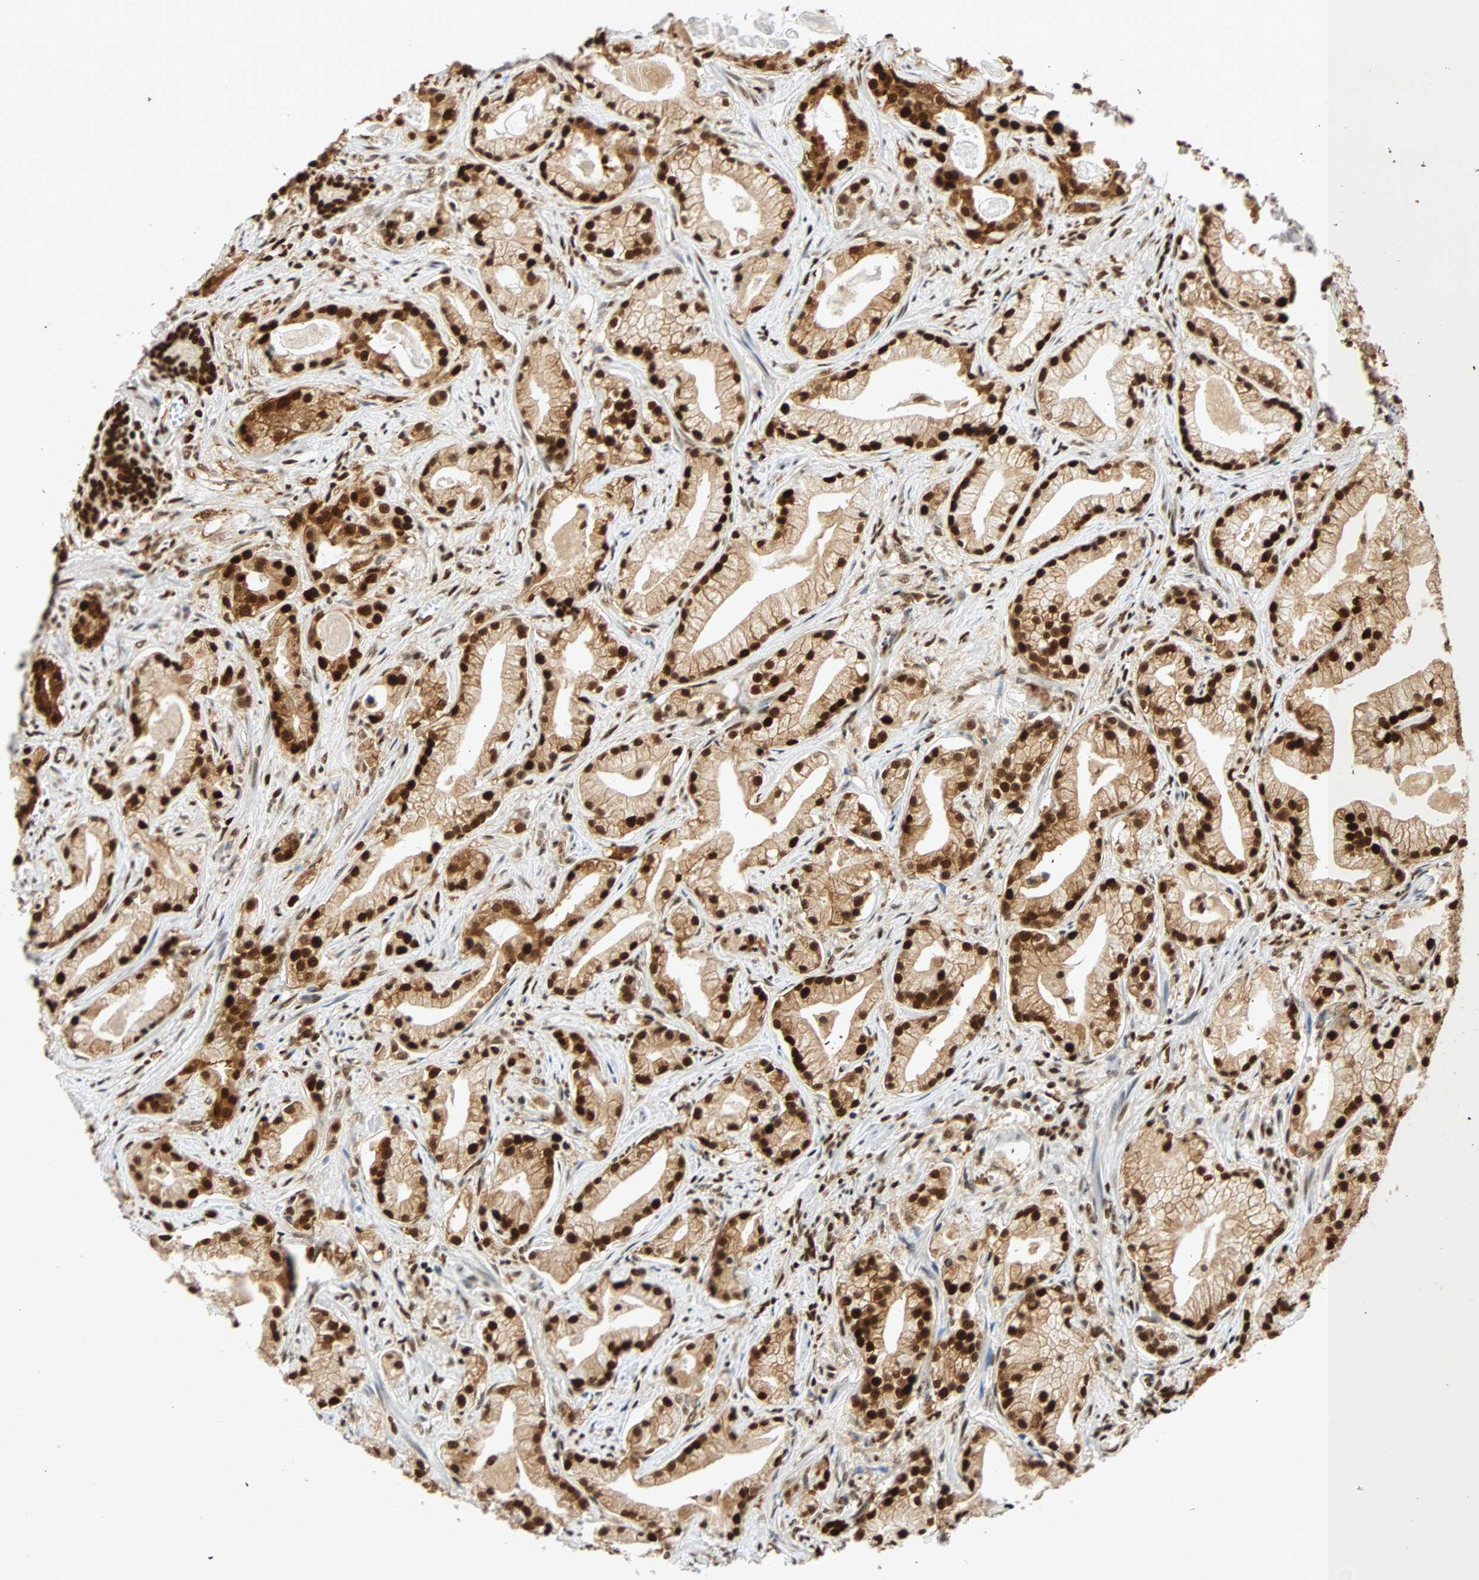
{"staining": {"intensity": "strong", "quantity": ">75%", "location": "cytoplasmic/membranous,nuclear"}, "tissue": "prostate cancer", "cell_type": "Tumor cells", "image_type": "cancer", "snomed": [{"axis": "morphology", "description": "Adenocarcinoma, Low grade"}, {"axis": "topography", "description": "Prostate"}], "caption": "The histopathology image reveals a brown stain indicating the presence of a protein in the cytoplasmic/membranous and nuclear of tumor cells in low-grade adenocarcinoma (prostate).", "gene": "CDK12", "patient": {"sex": "male", "age": 59}}